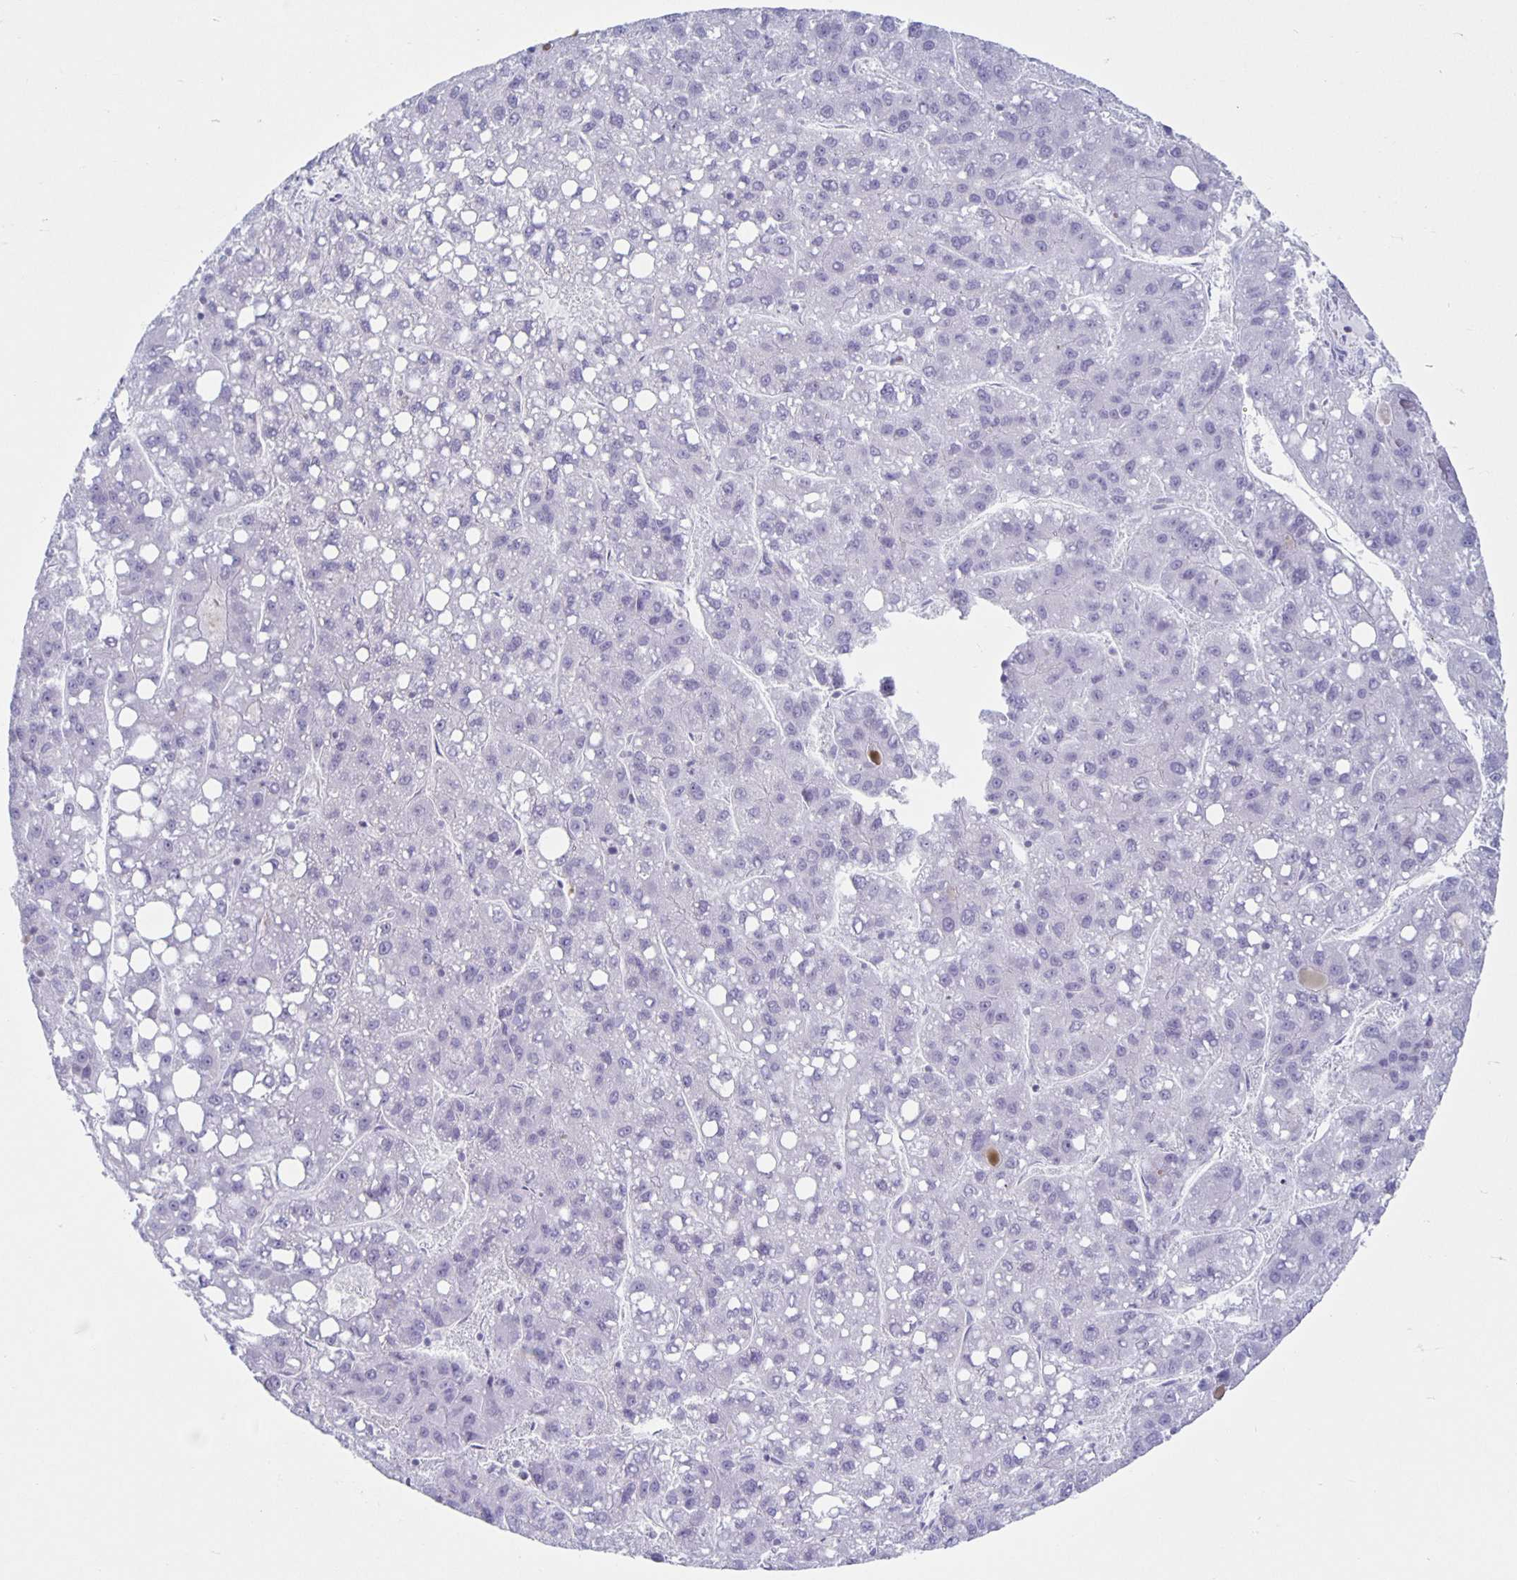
{"staining": {"intensity": "negative", "quantity": "none", "location": "none"}, "tissue": "liver cancer", "cell_type": "Tumor cells", "image_type": "cancer", "snomed": [{"axis": "morphology", "description": "Carcinoma, Hepatocellular, NOS"}, {"axis": "topography", "description": "Liver"}], "caption": "The image demonstrates no staining of tumor cells in liver cancer.", "gene": "CT45A5", "patient": {"sex": "female", "age": 82}}